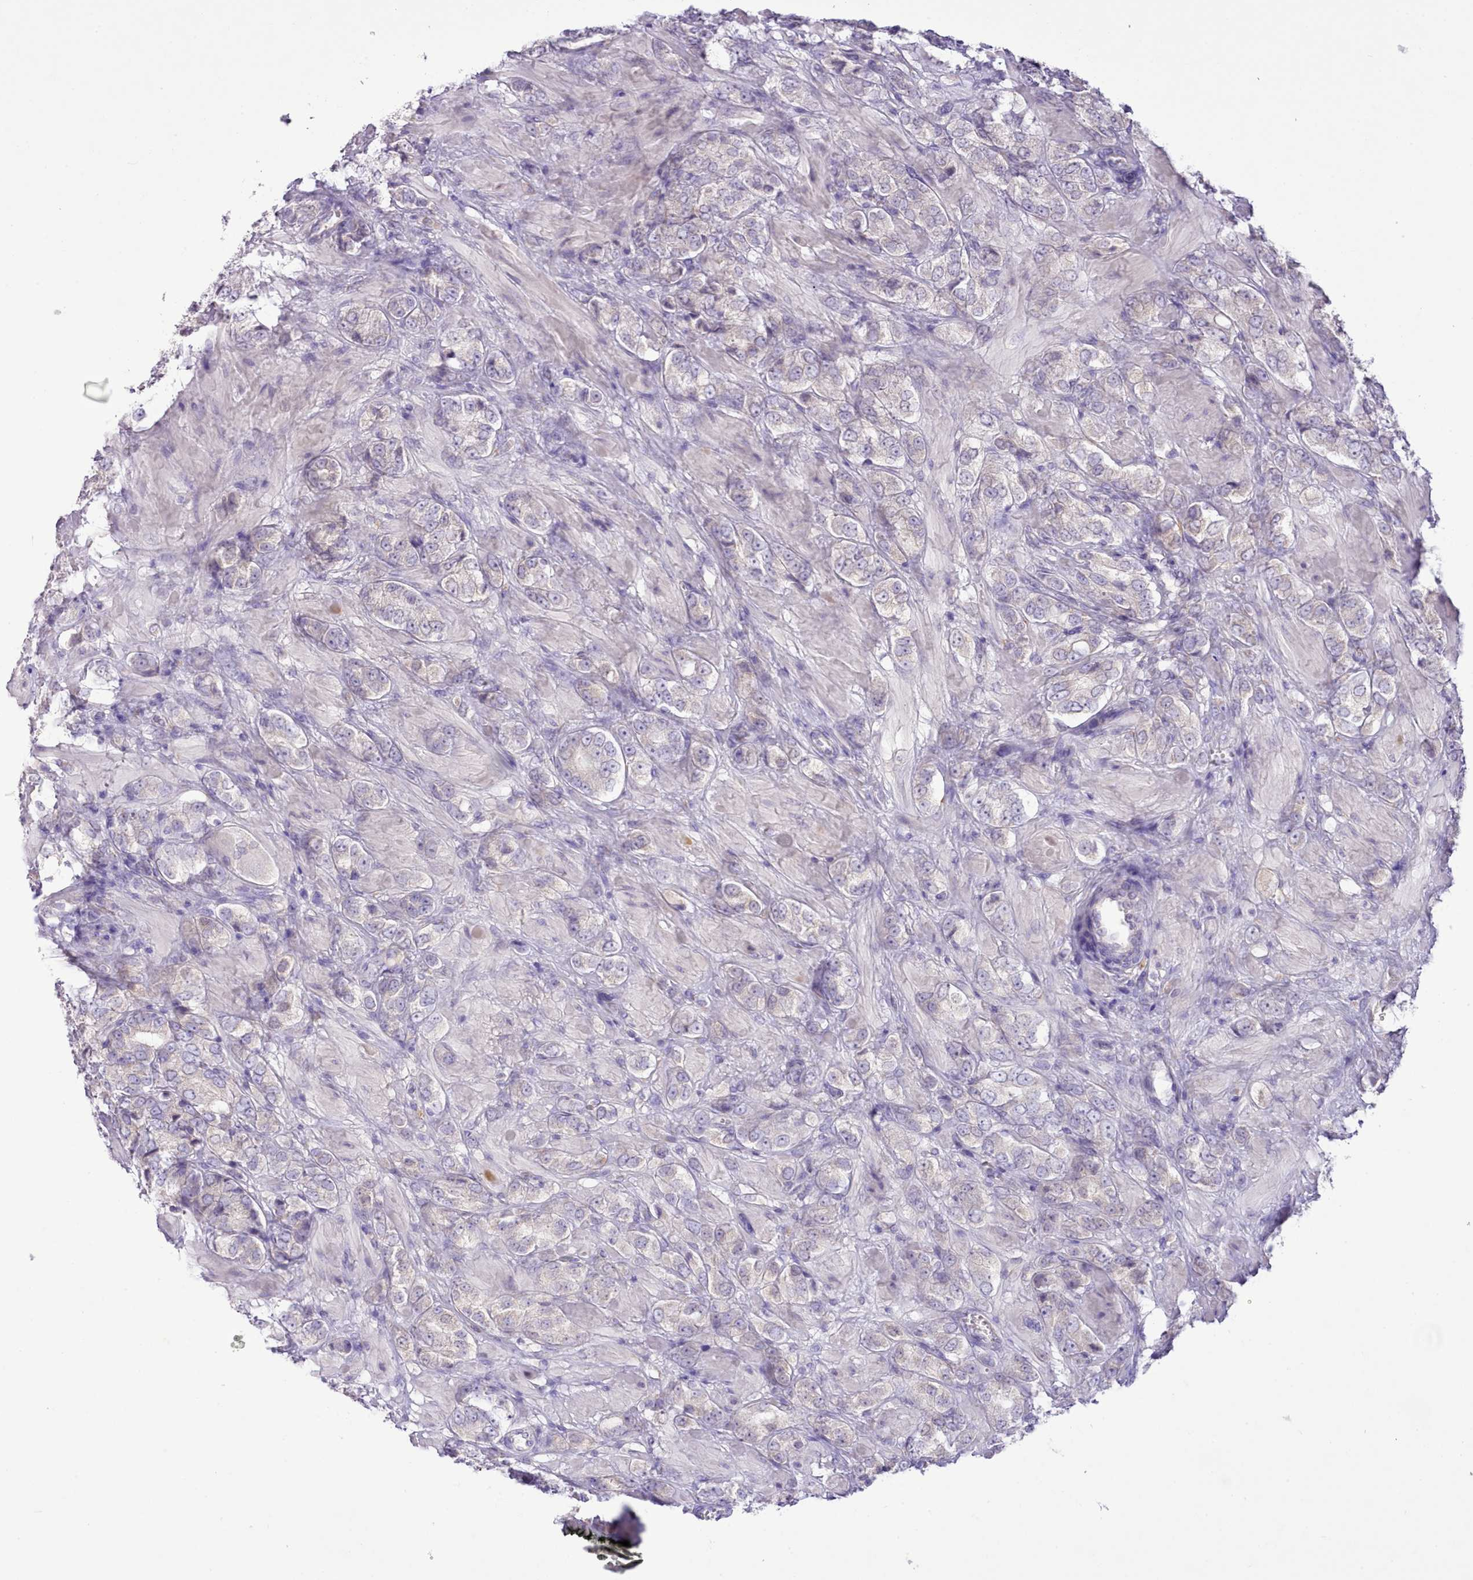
{"staining": {"intensity": "negative", "quantity": "none", "location": "none"}, "tissue": "prostate cancer", "cell_type": "Tumor cells", "image_type": "cancer", "snomed": [{"axis": "morphology", "description": "Adenocarcinoma, High grade"}, {"axis": "topography", "description": "Prostate and seminal vesicle, NOS"}], "caption": "Immunohistochemical staining of human prostate cancer (adenocarcinoma (high-grade)) demonstrates no significant expression in tumor cells. (DAB immunohistochemistry visualized using brightfield microscopy, high magnification).", "gene": "CCL1", "patient": {"sex": "male", "age": 64}}